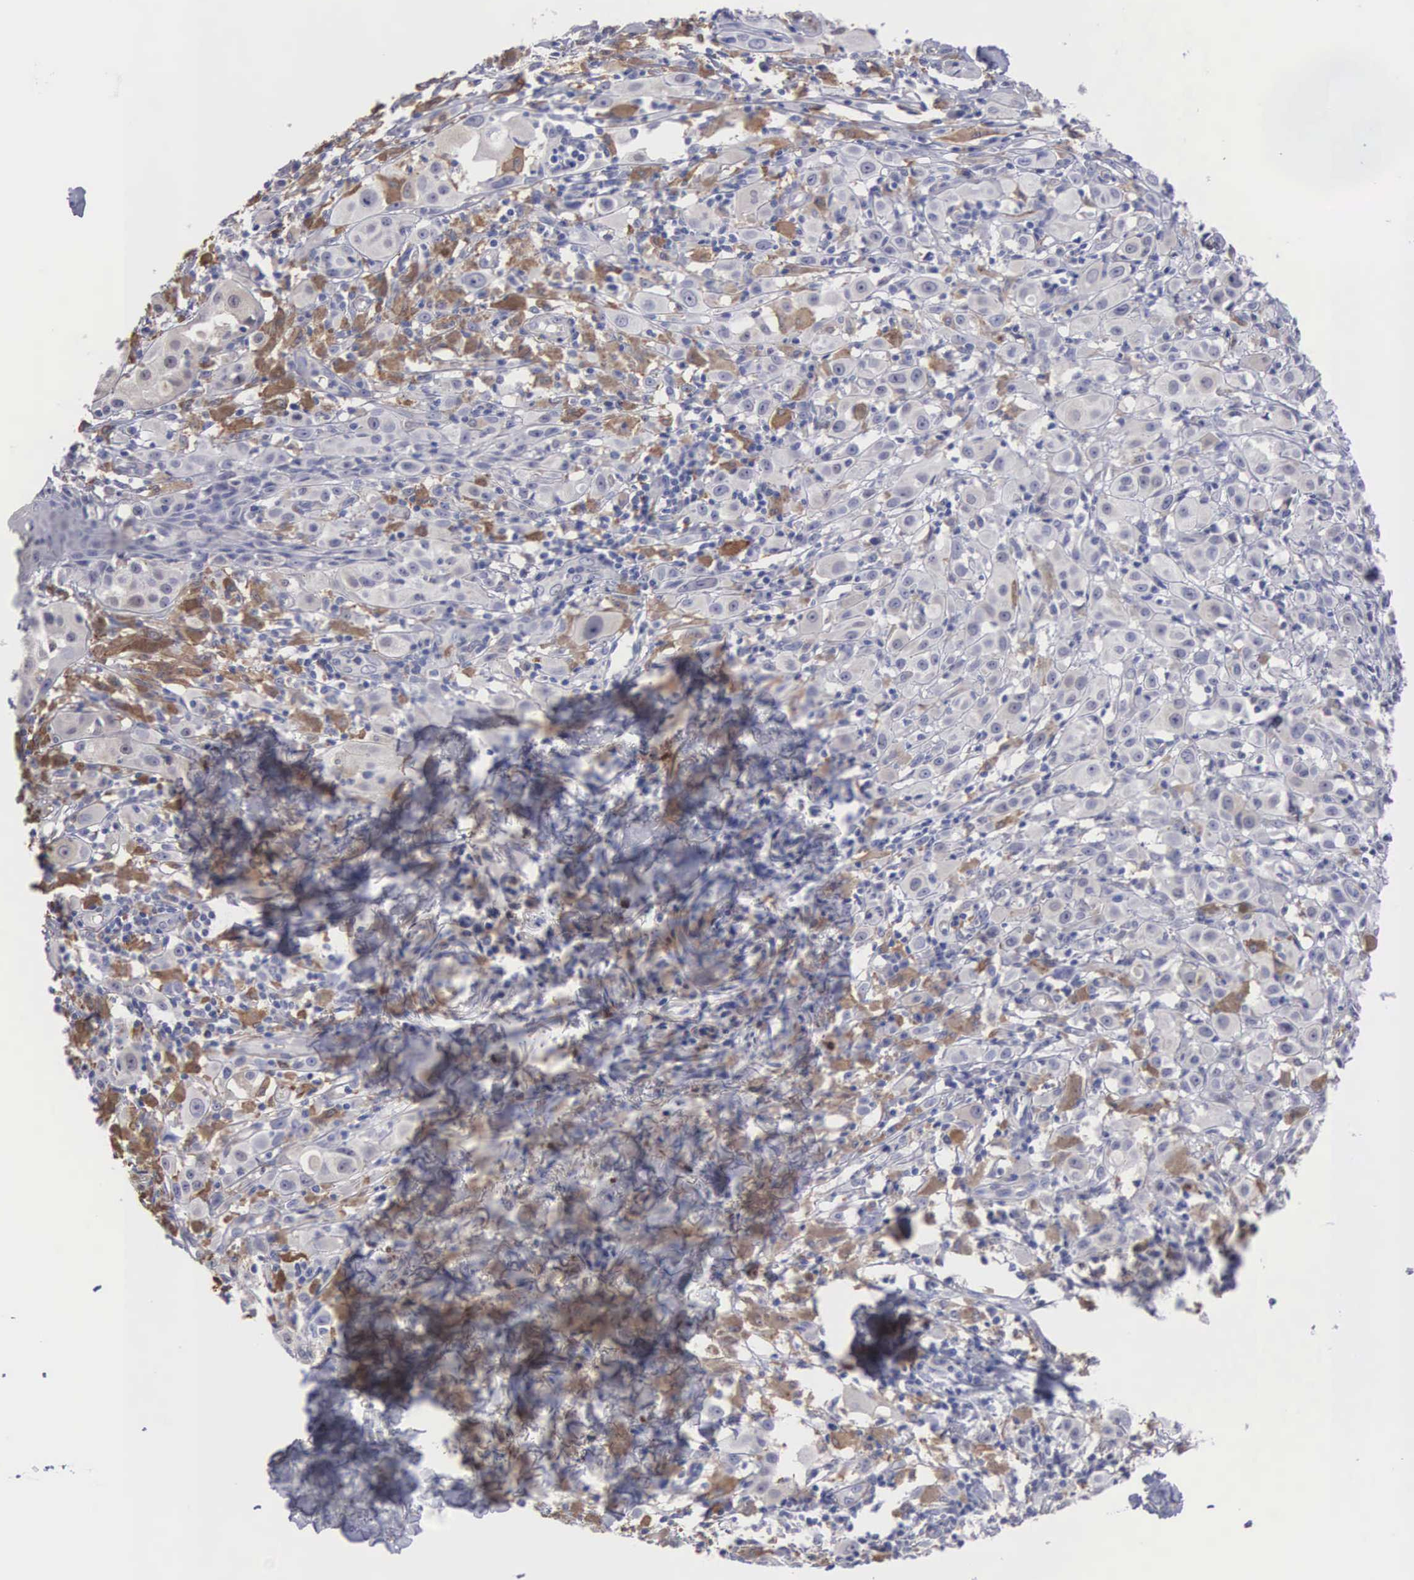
{"staining": {"intensity": "moderate", "quantity": "<25%", "location": "cytoplasmic/membranous"}, "tissue": "melanoma", "cell_type": "Tumor cells", "image_type": "cancer", "snomed": [{"axis": "morphology", "description": "Malignant melanoma, NOS"}, {"axis": "topography", "description": "Skin"}], "caption": "Protein expression analysis of human melanoma reveals moderate cytoplasmic/membranous positivity in approximately <25% of tumor cells. Using DAB (3,3'-diaminobenzidine) (brown) and hematoxylin (blue) stains, captured at high magnification using brightfield microscopy.", "gene": "LIN52", "patient": {"sex": "female", "age": 52}}